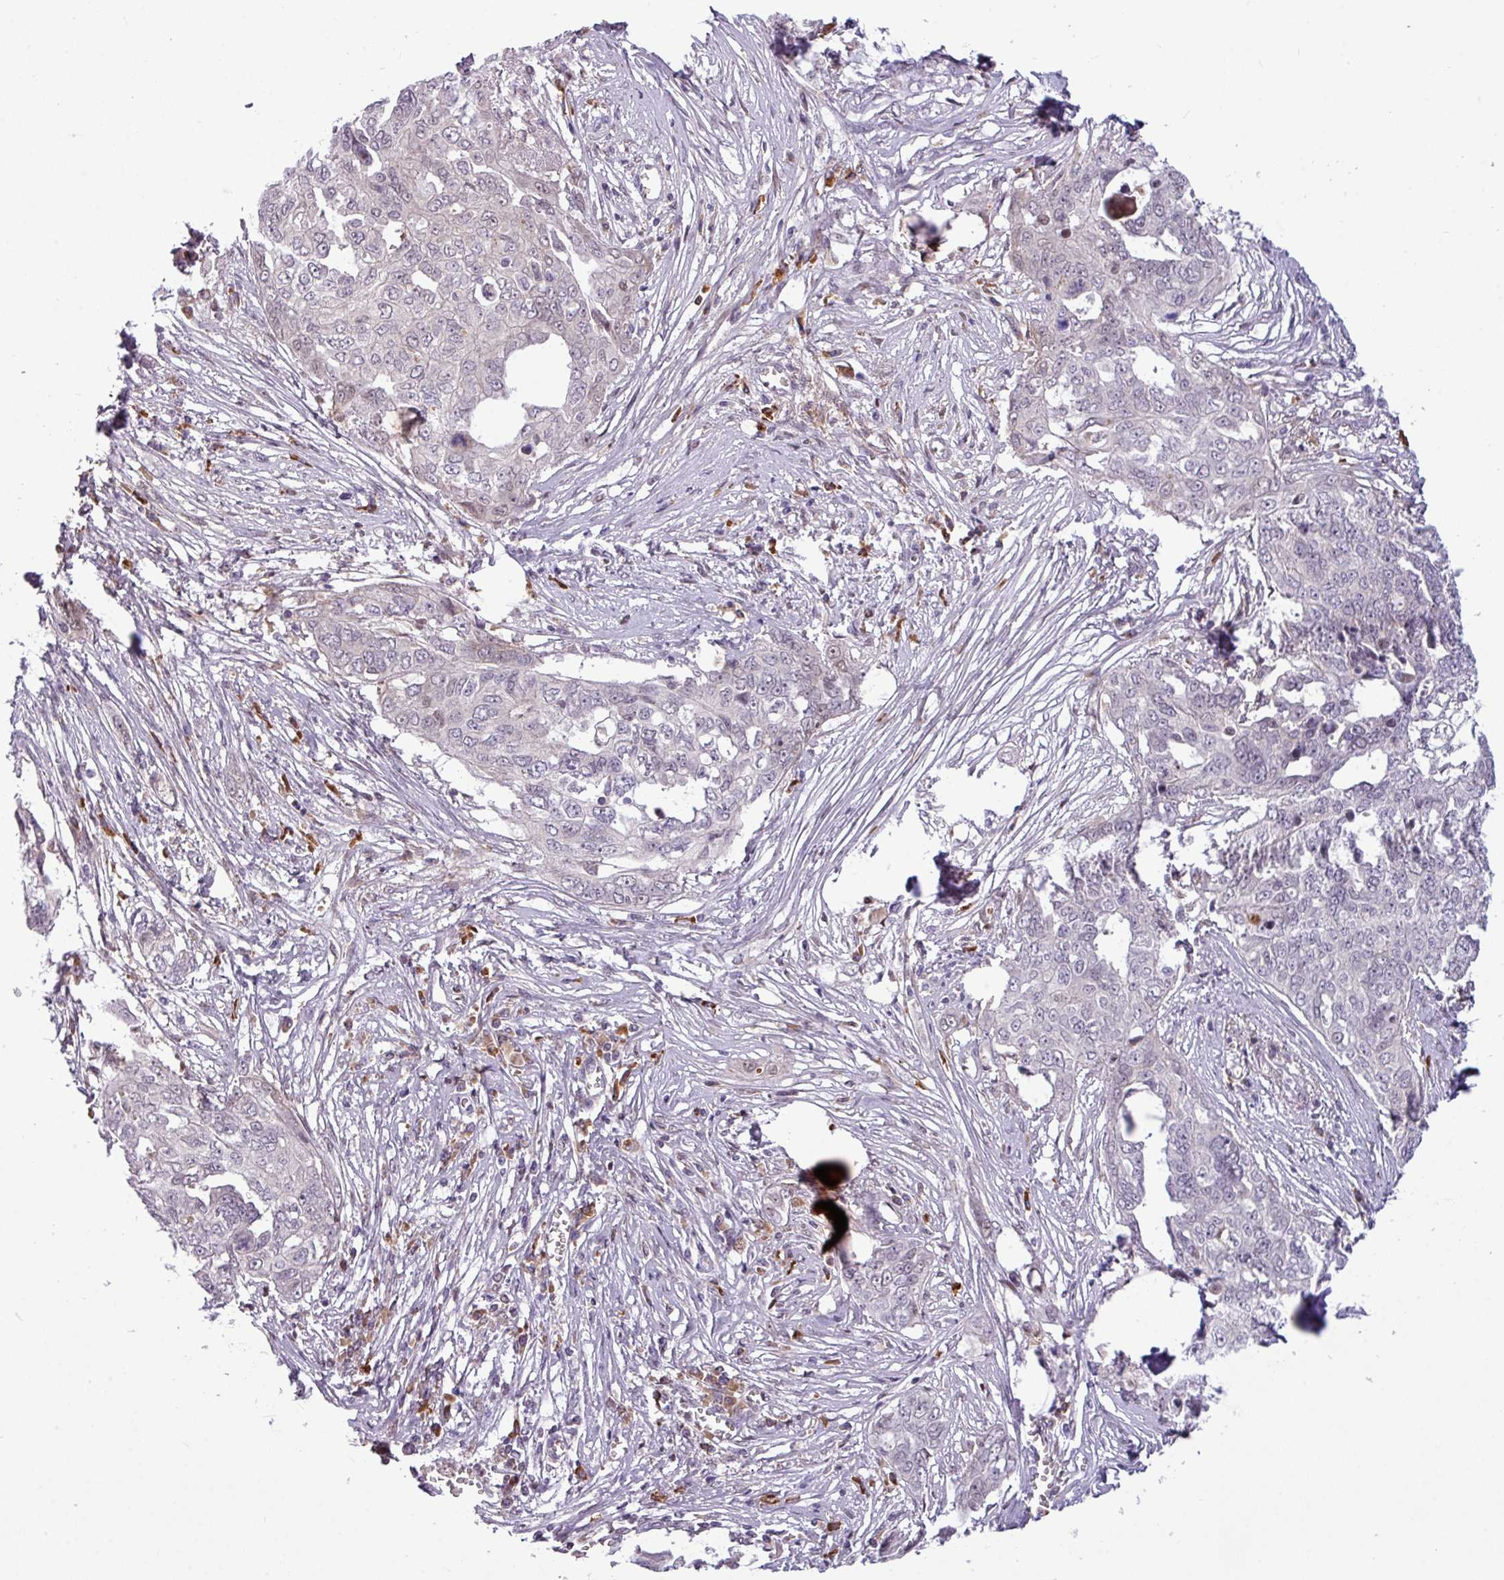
{"staining": {"intensity": "negative", "quantity": "none", "location": "none"}, "tissue": "ovarian cancer", "cell_type": "Tumor cells", "image_type": "cancer", "snomed": [{"axis": "morphology", "description": "Carcinoma, endometroid"}, {"axis": "topography", "description": "Ovary"}], "caption": "This histopathology image is of endometroid carcinoma (ovarian) stained with IHC to label a protein in brown with the nuclei are counter-stained blue. There is no positivity in tumor cells.", "gene": "SLC66A2", "patient": {"sex": "female", "age": 70}}